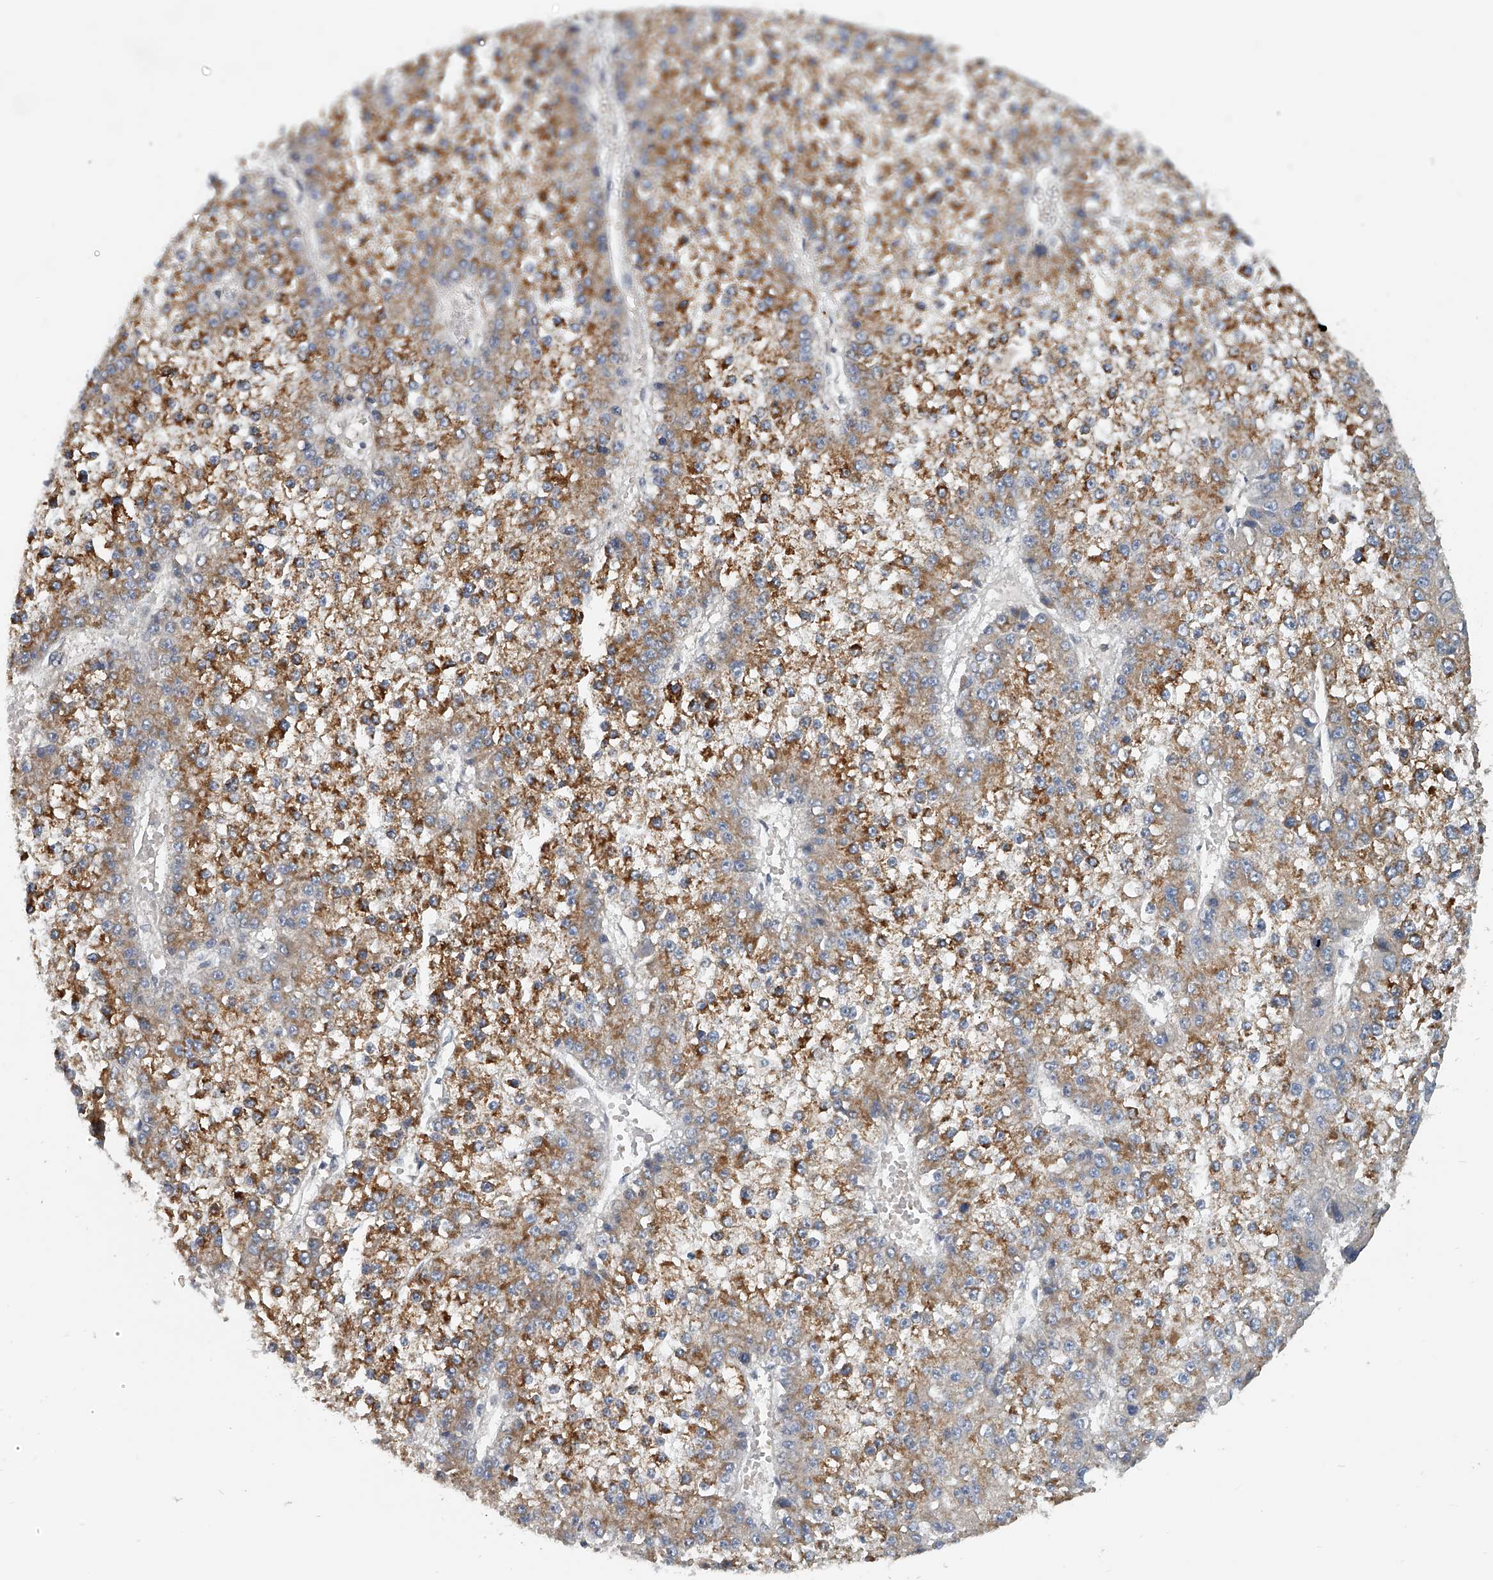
{"staining": {"intensity": "moderate", "quantity": ">75%", "location": "cytoplasmic/membranous"}, "tissue": "liver cancer", "cell_type": "Tumor cells", "image_type": "cancer", "snomed": [{"axis": "morphology", "description": "Carcinoma, Hepatocellular, NOS"}, {"axis": "topography", "description": "Liver"}], "caption": "Protein analysis of liver cancer (hepatocellular carcinoma) tissue exhibits moderate cytoplasmic/membranous positivity in approximately >75% of tumor cells. Using DAB (brown) and hematoxylin (blue) stains, captured at high magnification using brightfield microscopy.", "gene": "KLHL7", "patient": {"sex": "female", "age": 73}}